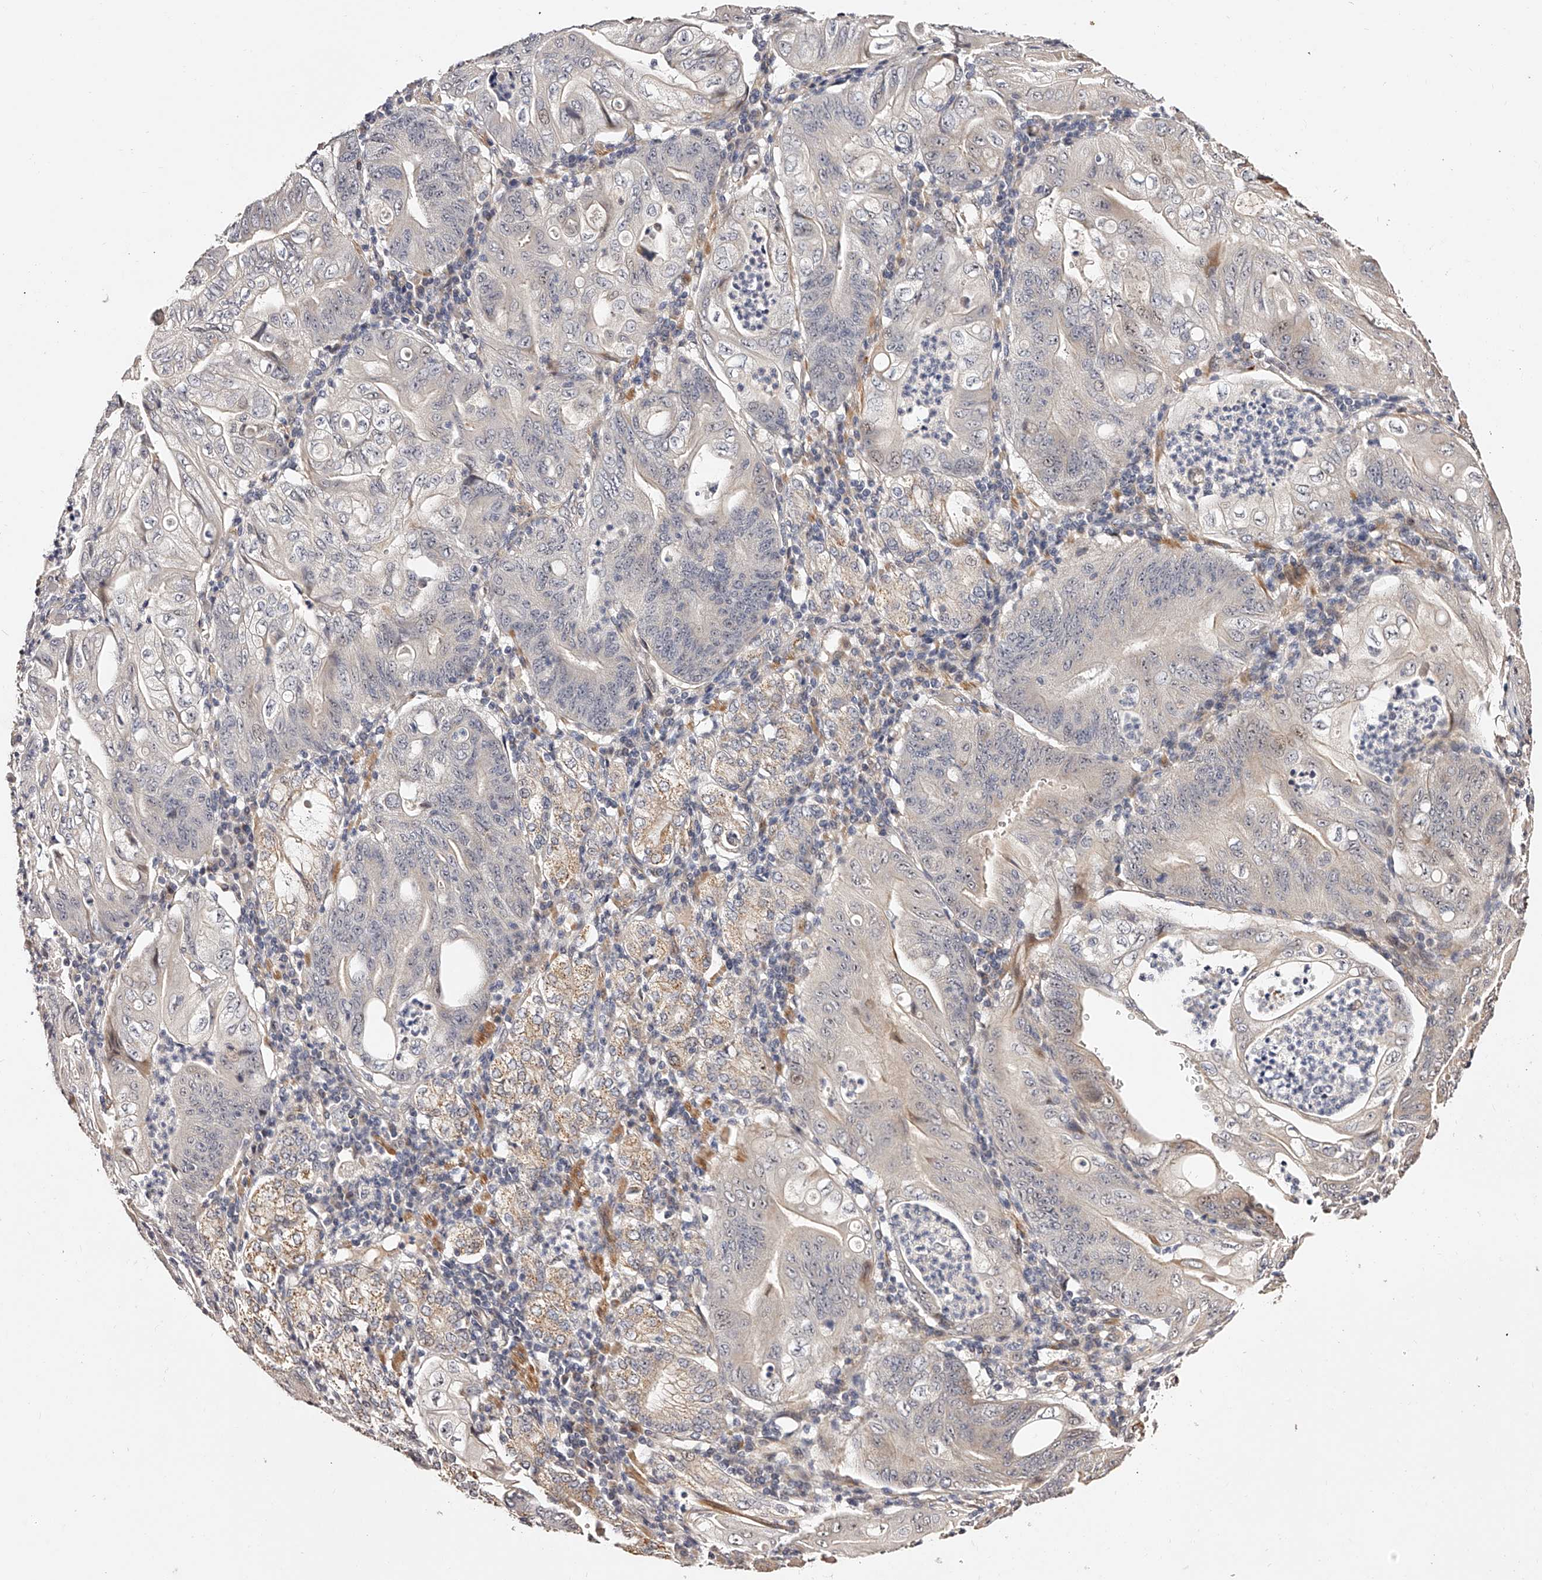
{"staining": {"intensity": "weak", "quantity": "<25%", "location": "cytoplasmic/membranous,nuclear"}, "tissue": "stomach cancer", "cell_type": "Tumor cells", "image_type": "cancer", "snomed": [{"axis": "morphology", "description": "Adenocarcinoma, NOS"}, {"axis": "topography", "description": "Stomach"}], "caption": "The image reveals no staining of tumor cells in adenocarcinoma (stomach). (IHC, brightfield microscopy, high magnification).", "gene": "ZNF502", "patient": {"sex": "female", "age": 73}}